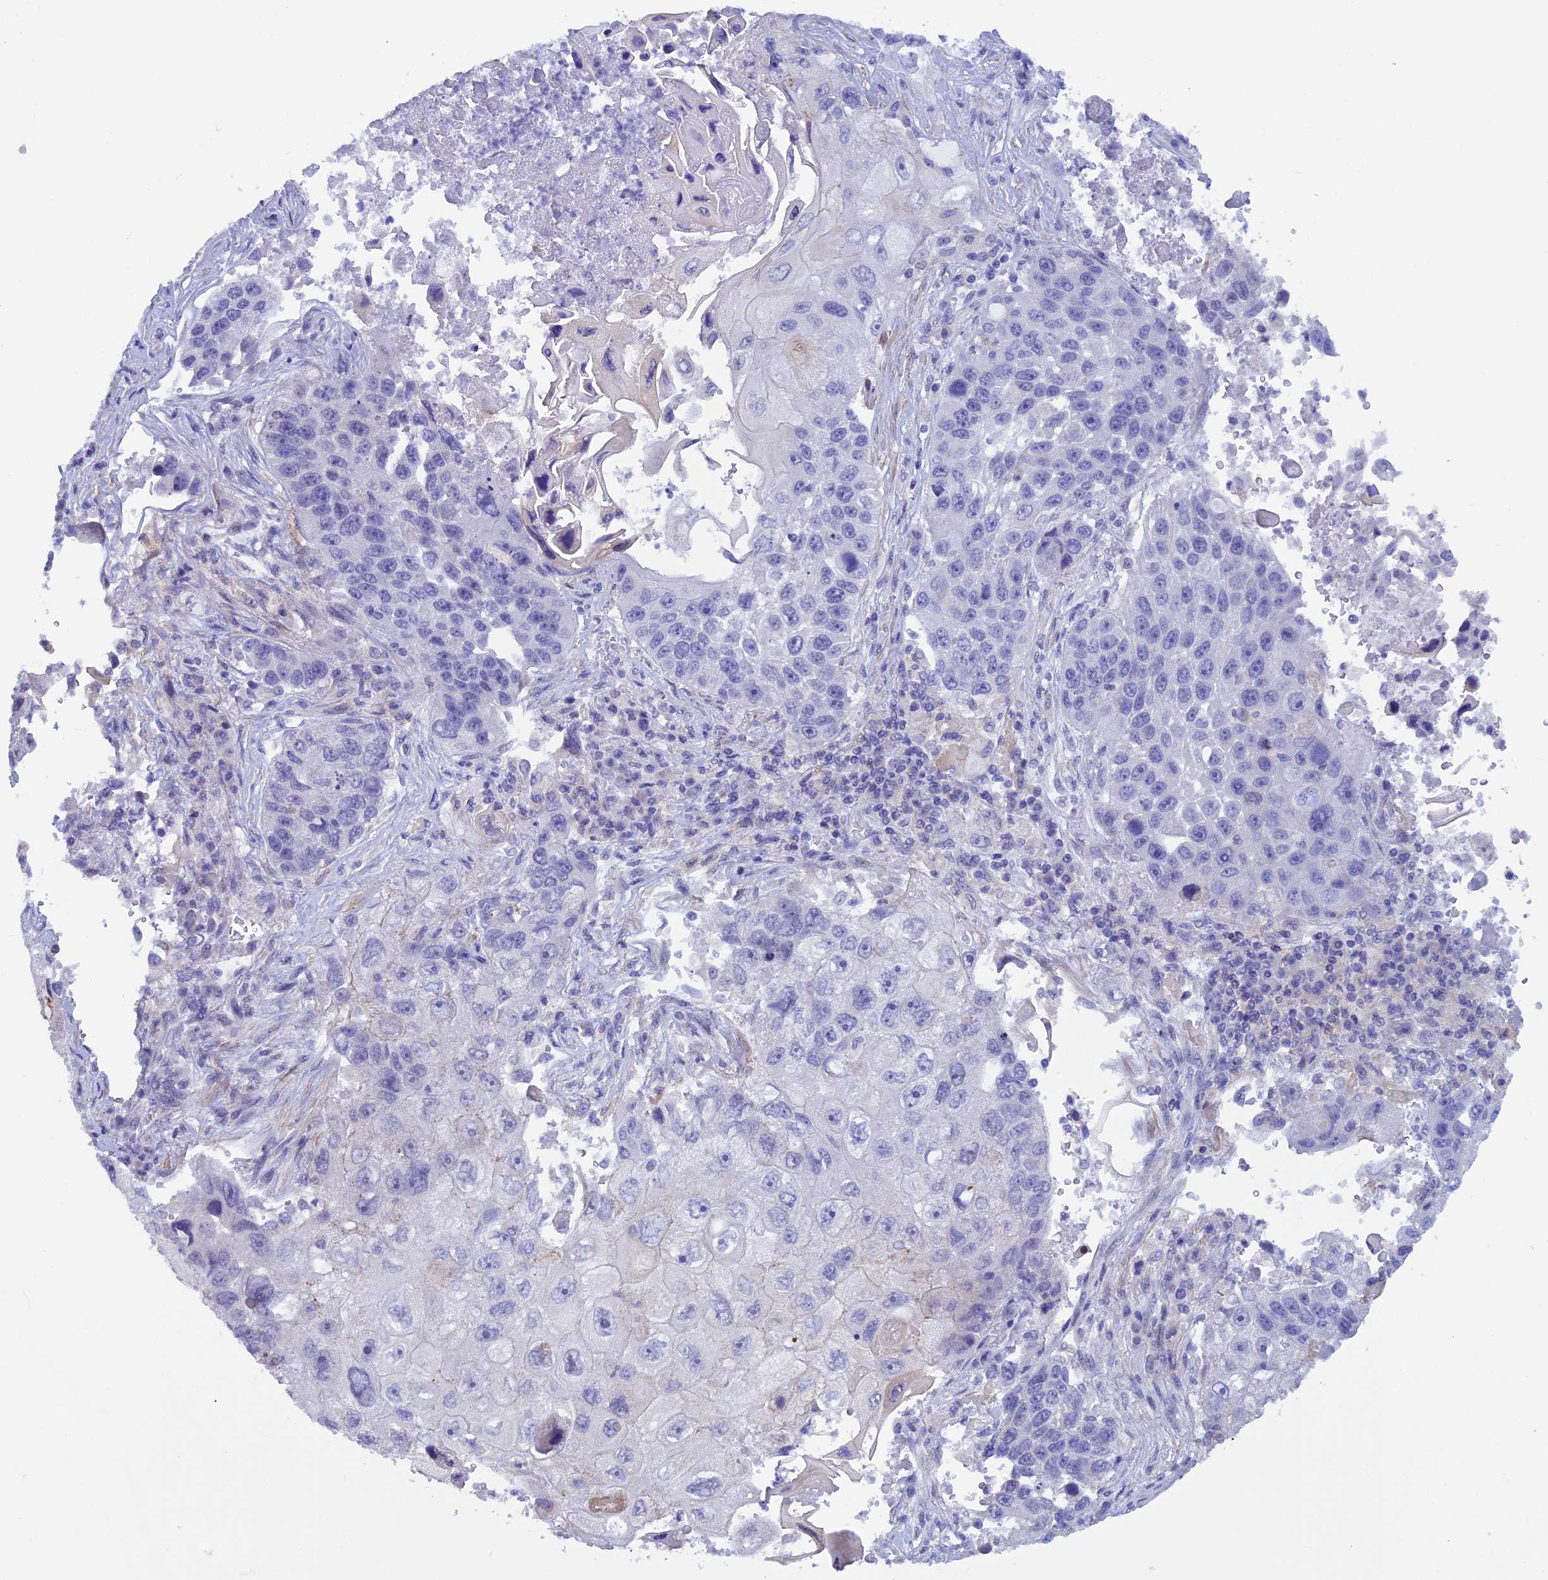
{"staining": {"intensity": "negative", "quantity": "none", "location": "none"}, "tissue": "lung cancer", "cell_type": "Tumor cells", "image_type": "cancer", "snomed": [{"axis": "morphology", "description": "Squamous cell carcinoma, NOS"}, {"axis": "topography", "description": "Lung"}], "caption": "Tumor cells are negative for protein expression in human squamous cell carcinoma (lung).", "gene": "IGSF6", "patient": {"sex": "male", "age": 61}}